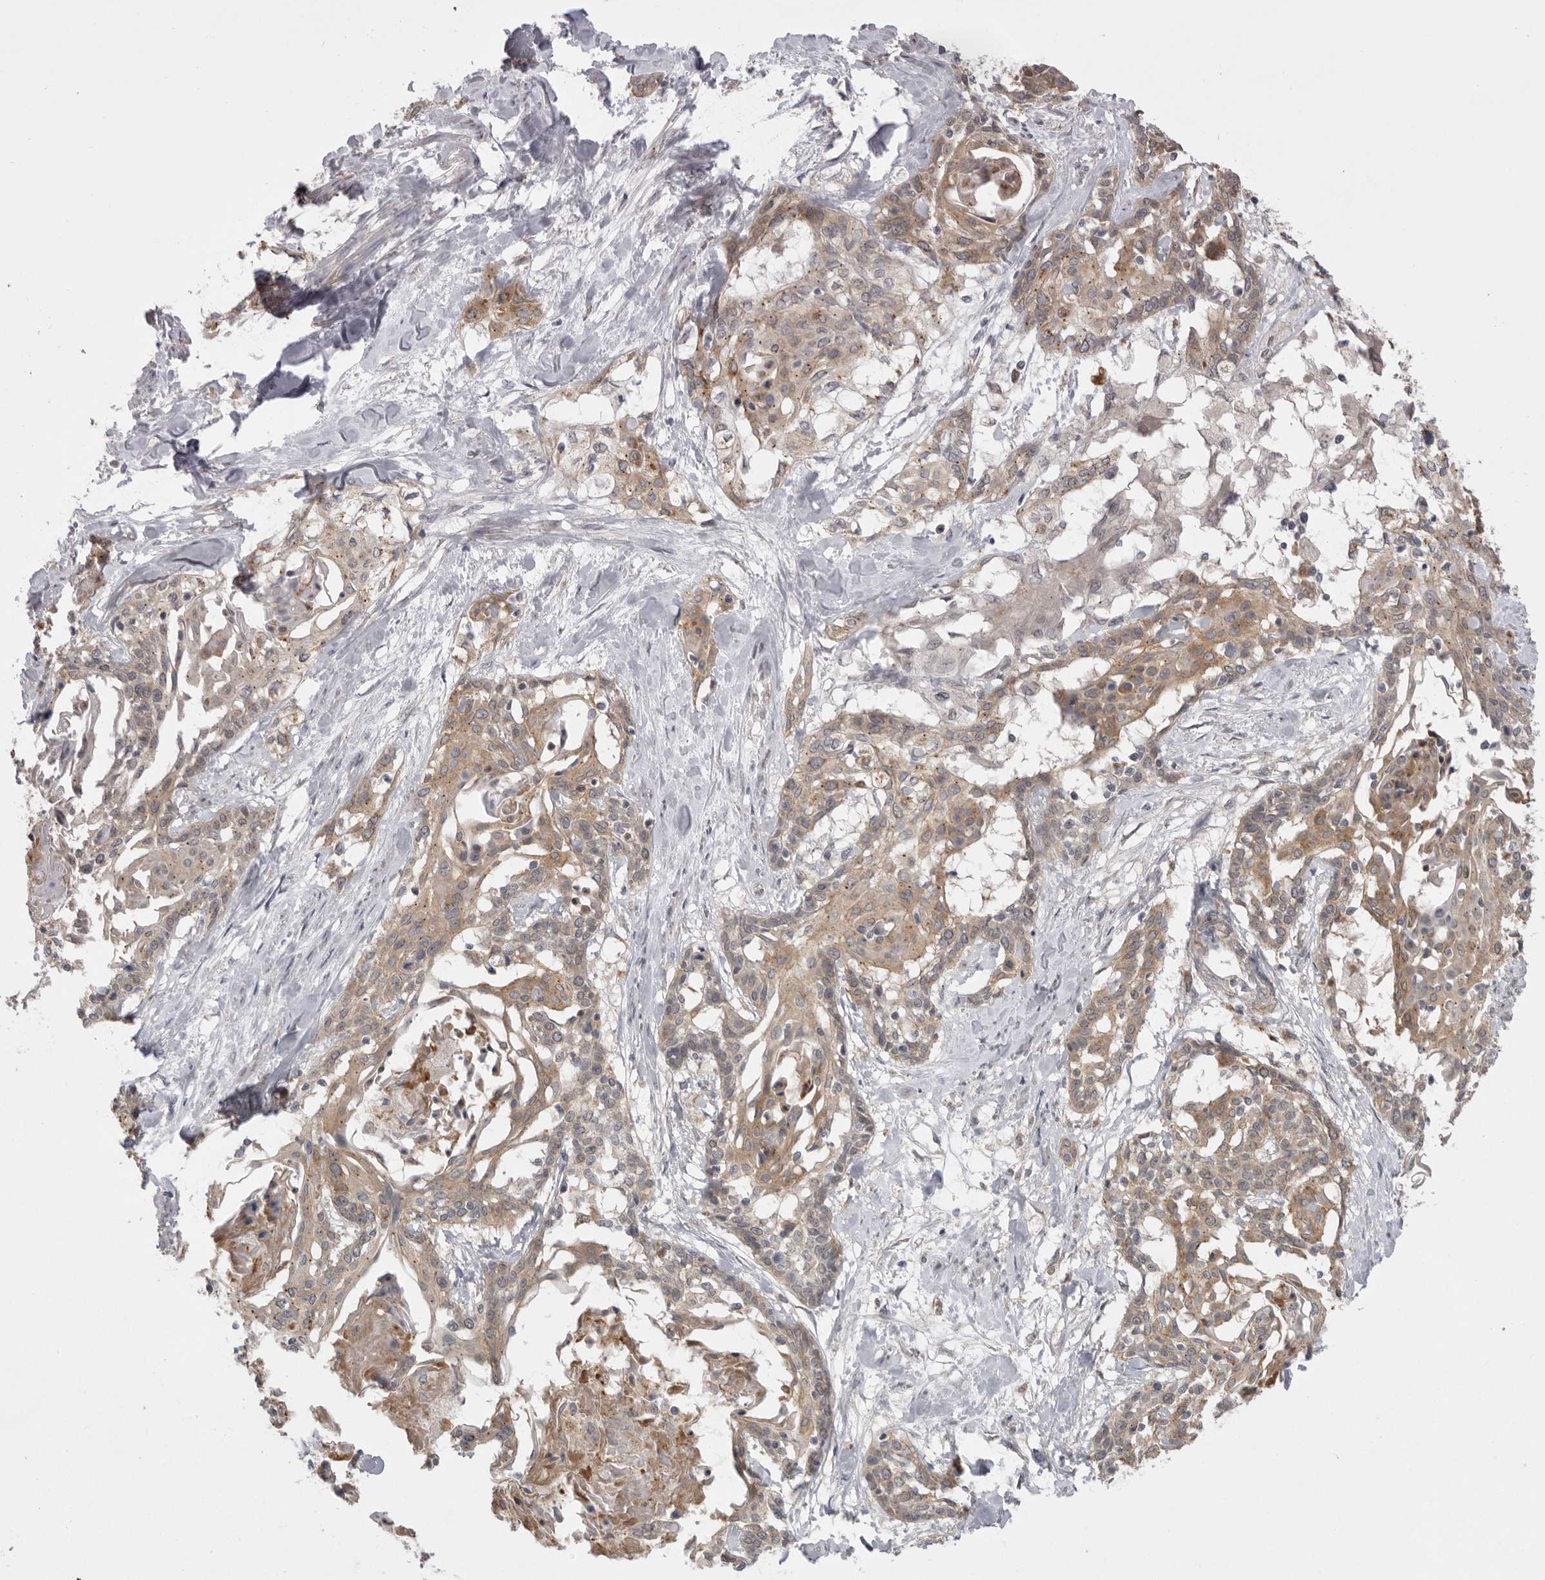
{"staining": {"intensity": "moderate", "quantity": ">75%", "location": "cytoplasmic/membranous"}, "tissue": "cervical cancer", "cell_type": "Tumor cells", "image_type": "cancer", "snomed": [{"axis": "morphology", "description": "Squamous cell carcinoma, NOS"}, {"axis": "topography", "description": "Cervix"}], "caption": "Immunohistochemistry (IHC) histopathology image of neoplastic tissue: squamous cell carcinoma (cervical) stained using IHC exhibits medium levels of moderate protein expression localized specifically in the cytoplasmic/membranous of tumor cells, appearing as a cytoplasmic/membranous brown color.", "gene": "TLR3", "patient": {"sex": "female", "age": 57}}